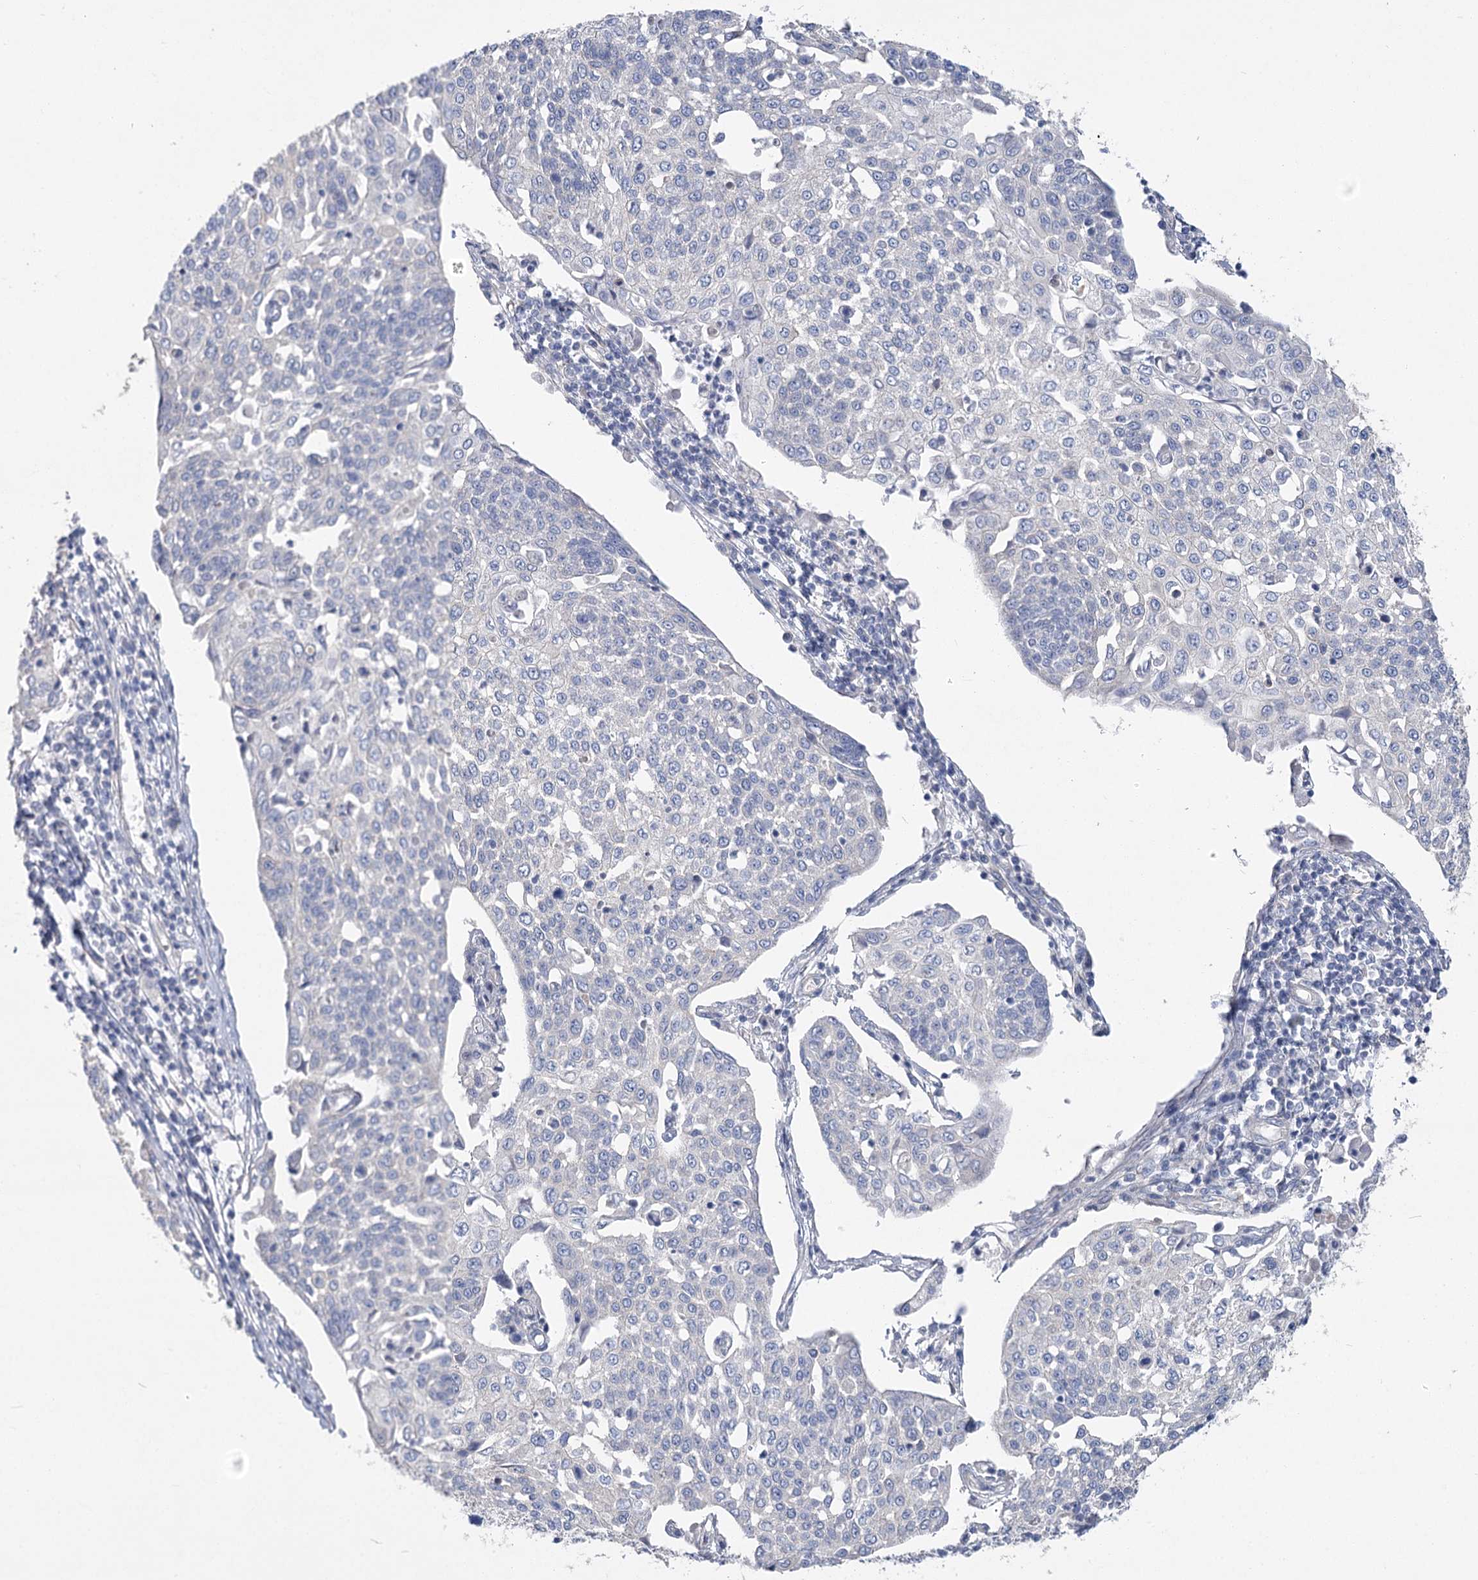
{"staining": {"intensity": "negative", "quantity": "none", "location": "none"}, "tissue": "cervical cancer", "cell_type": "Tumor cells", "image_type": "cancer", "snomed": [{"axis": "morphology", "description": "Squamous cell carcinoma, NOS"}, {"axis": "topography", "description": "Cervix"}], "caption": "Immunohistochemistry (IHC) histopathology image of cervical cancer stained for a protein (brown), which exhibits no positivity in tumor cells. (DAB immunohistochemistry, high magnification).", "gene": "SLC9A3", "patient": {"sex": "female", "age": 34}}